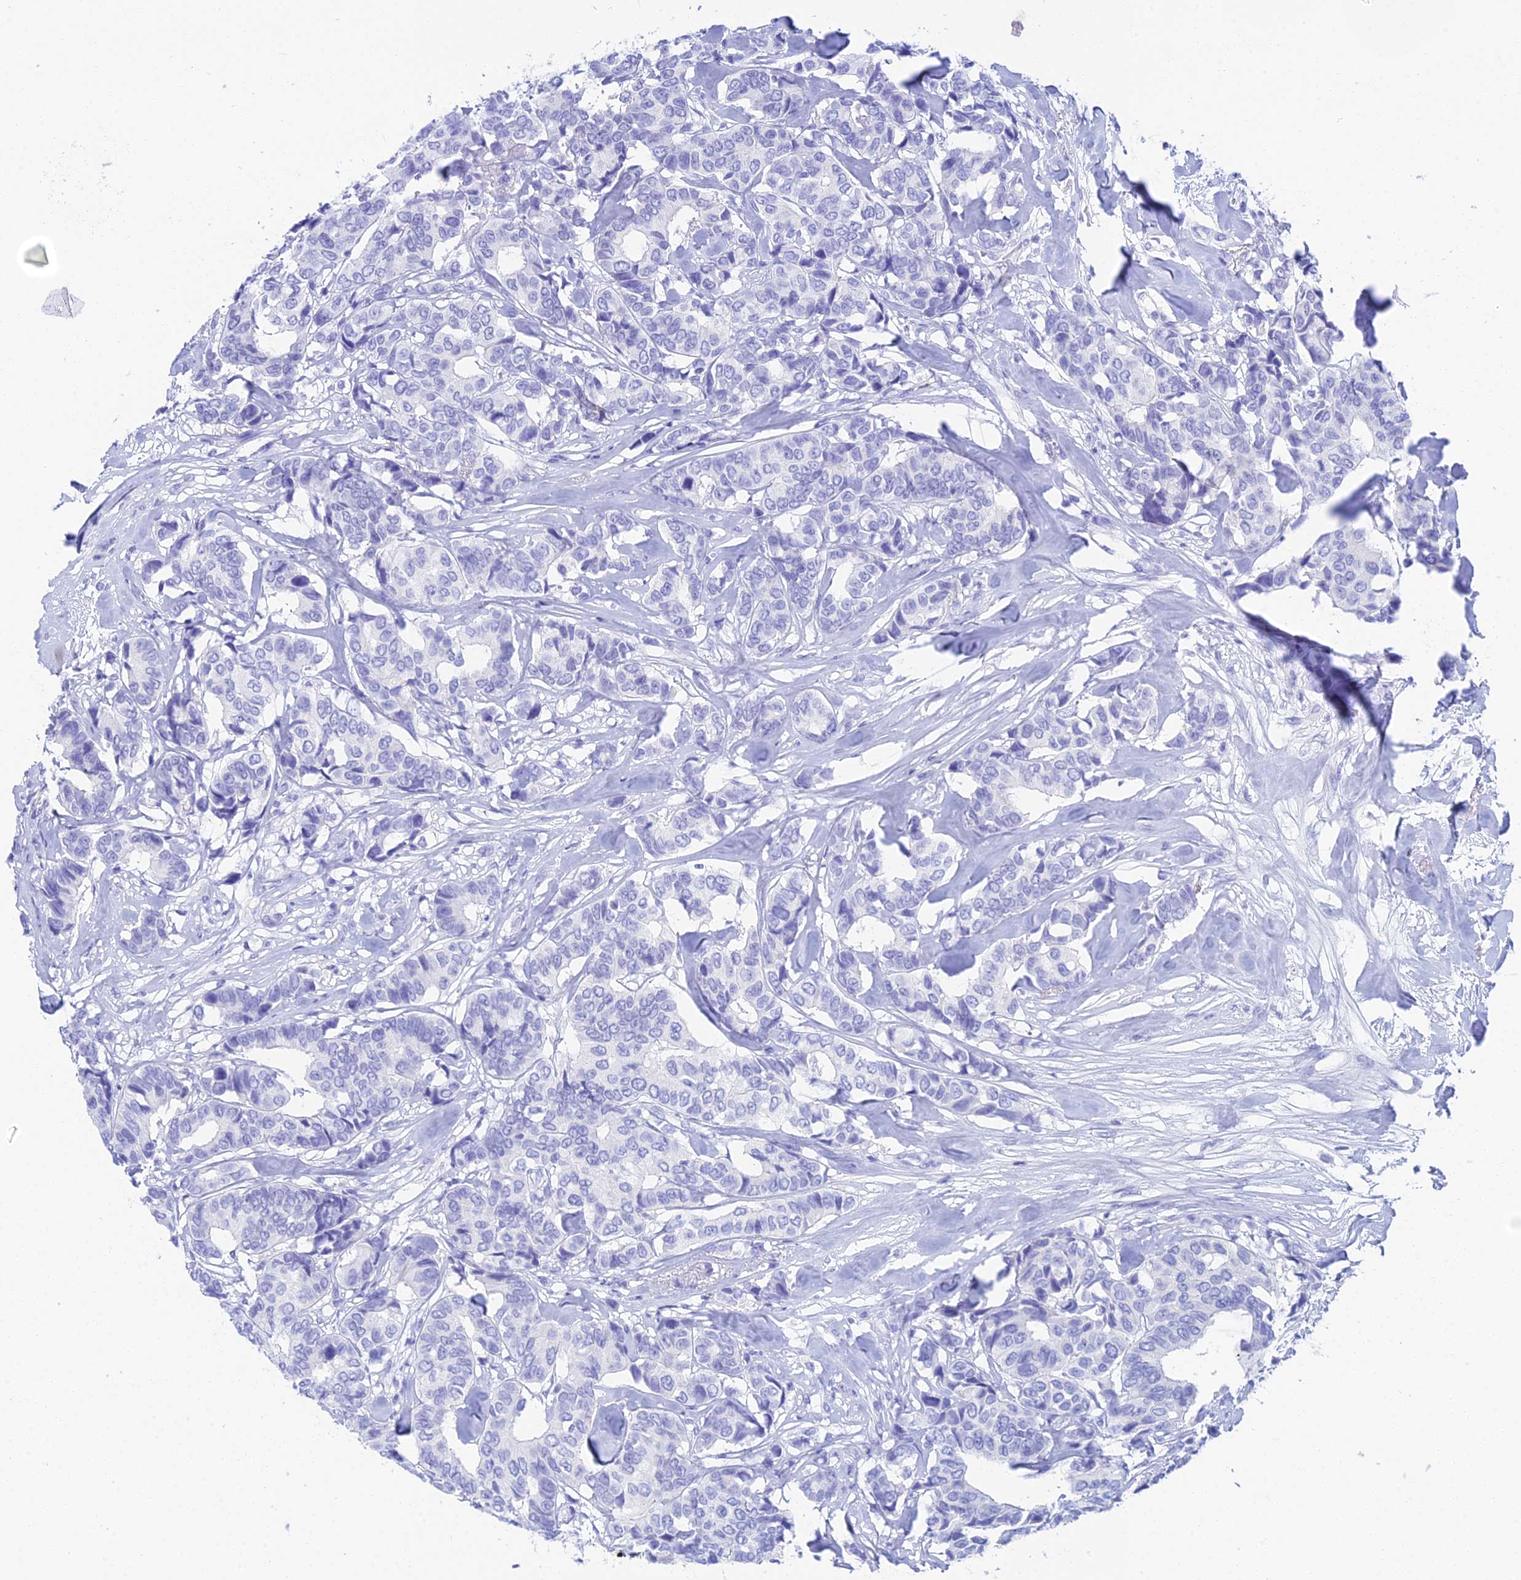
{"staining": {"intensity": "negative", "quantity": "none", "location": "none"}, "tissue": "breast cancer", "cell_type": "Tumor cells", "image_type": "cancer", "snomed": [{"axis": "morphology", "description": "Duct carcinoma"}, {"axis": "topography", "description": "Breast"}], "caption": "Immunohistochemistry (IHC) micrograph of human breast invasive ductal carcinoma stained for a protein (brown), which exhibits no staining in tumor cells.", "gene": "REG1A", "patient": {"sex": "female", "age": 87}}